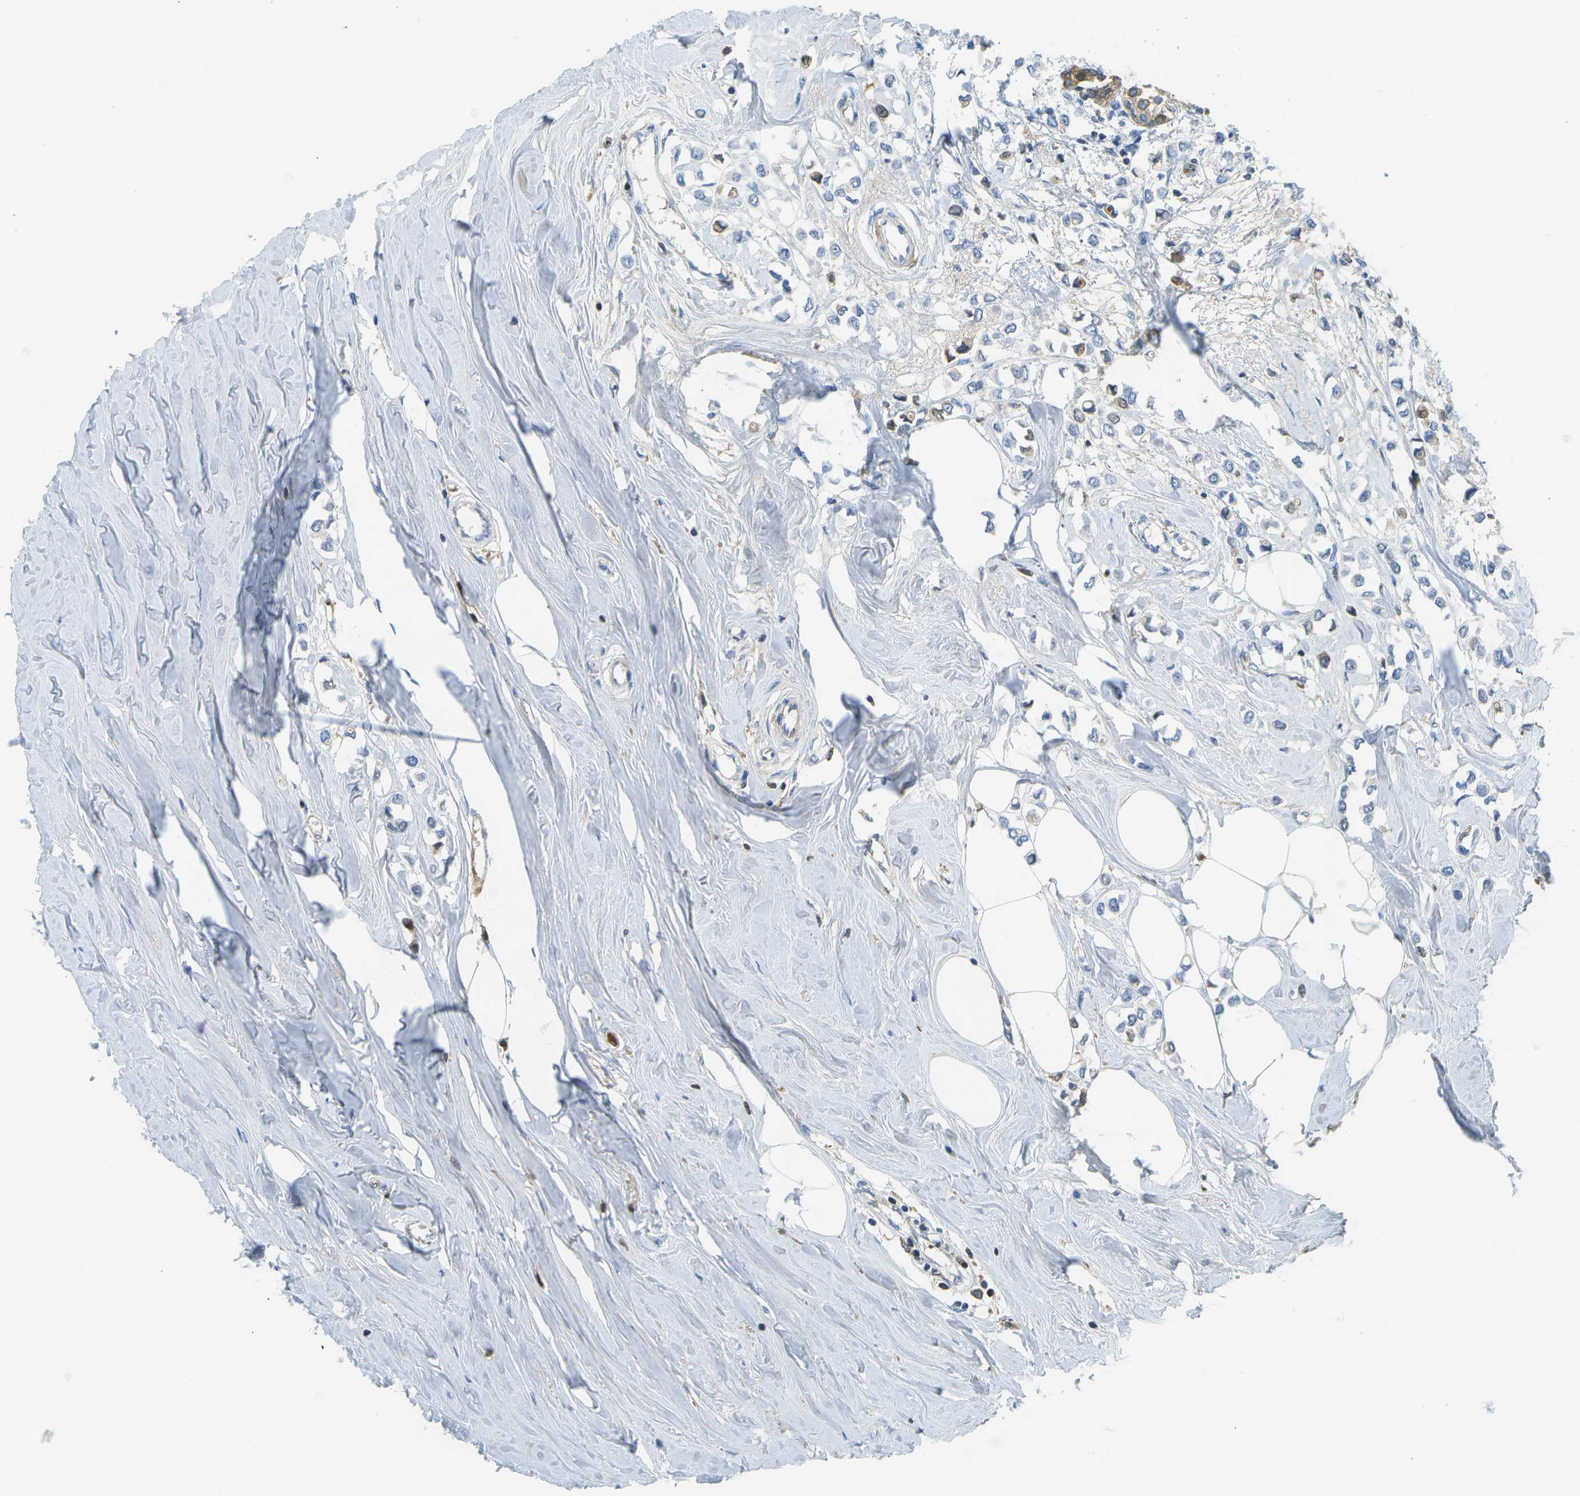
{"staining": {"intensity": "weak", "quantity": "<25%", "location": "cytoplasmic/membranous"}, "tissue": "breast cancer", "cell_type": "Tumor cells", "image_type": "cancer", "snomed": [{"axis": "morphology", "description": "Lobular carcinoma"}, {"axis": "topography", "description": "Breast"}], "caption": "IHC of breast cancer shows no staining in tumor cells. (Immunohistochemistry, brightfield microscopy, high magnification).", "gene": "SERPINA1", "patient": {"sex": "female", "age": 51}}